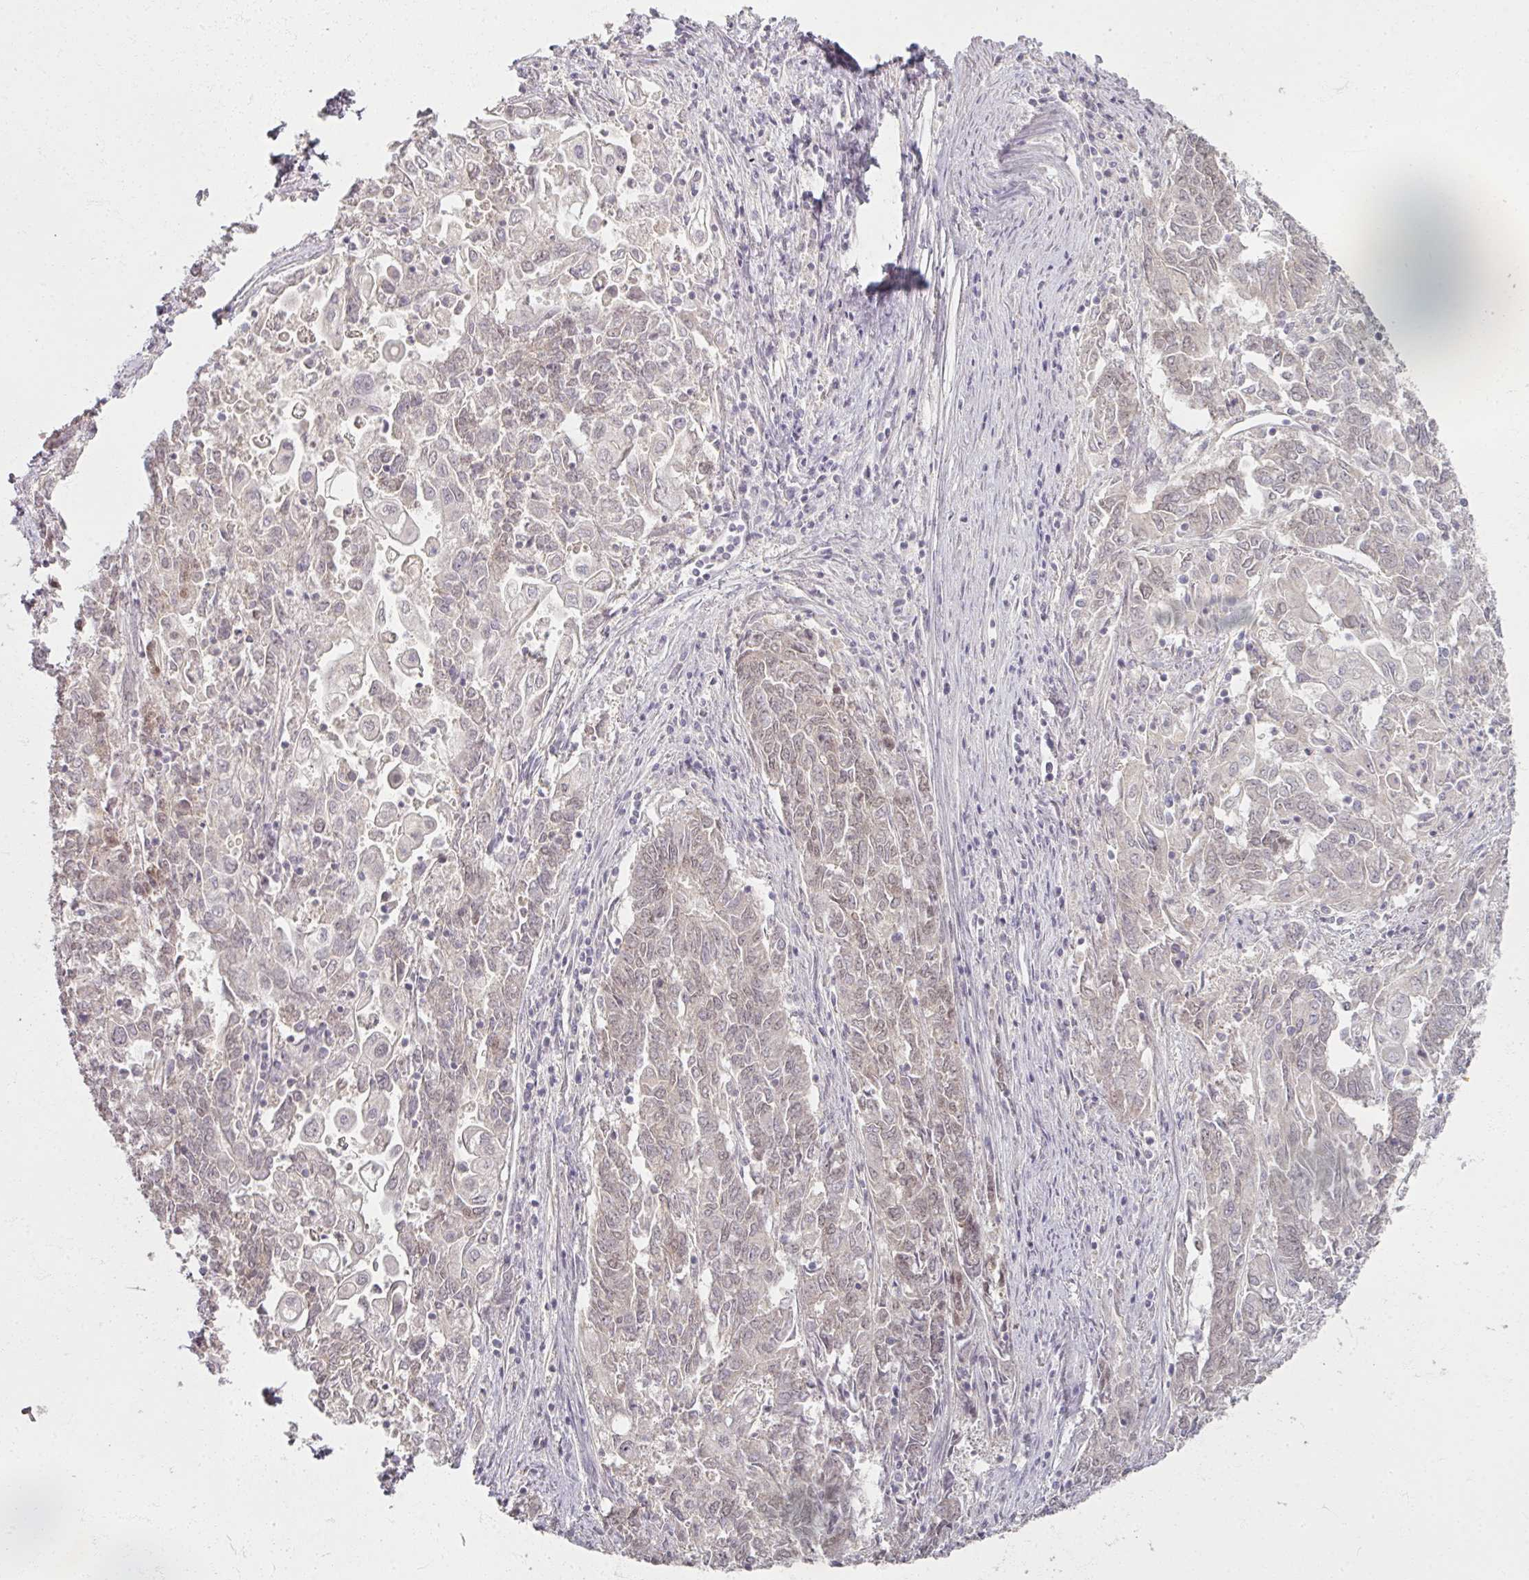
{"staining": {"intensity": "negative", "quantity": "none", "location": "none"}, "tissue": "endometrial cancer", "cell_type": "Tumor cells", "image_type": "cancer", "snomed": [{"axis": "morphology", "description": "Adenocarcinoma, NOS"}, {"axis": "topography", "description": "Endometrium"}], "caption": "The histopathology image exhibits no significant staining in tumor cells of endometrial cancer.", "gene": "SOX11", "patient": {"sex": "female", "age": 54}}